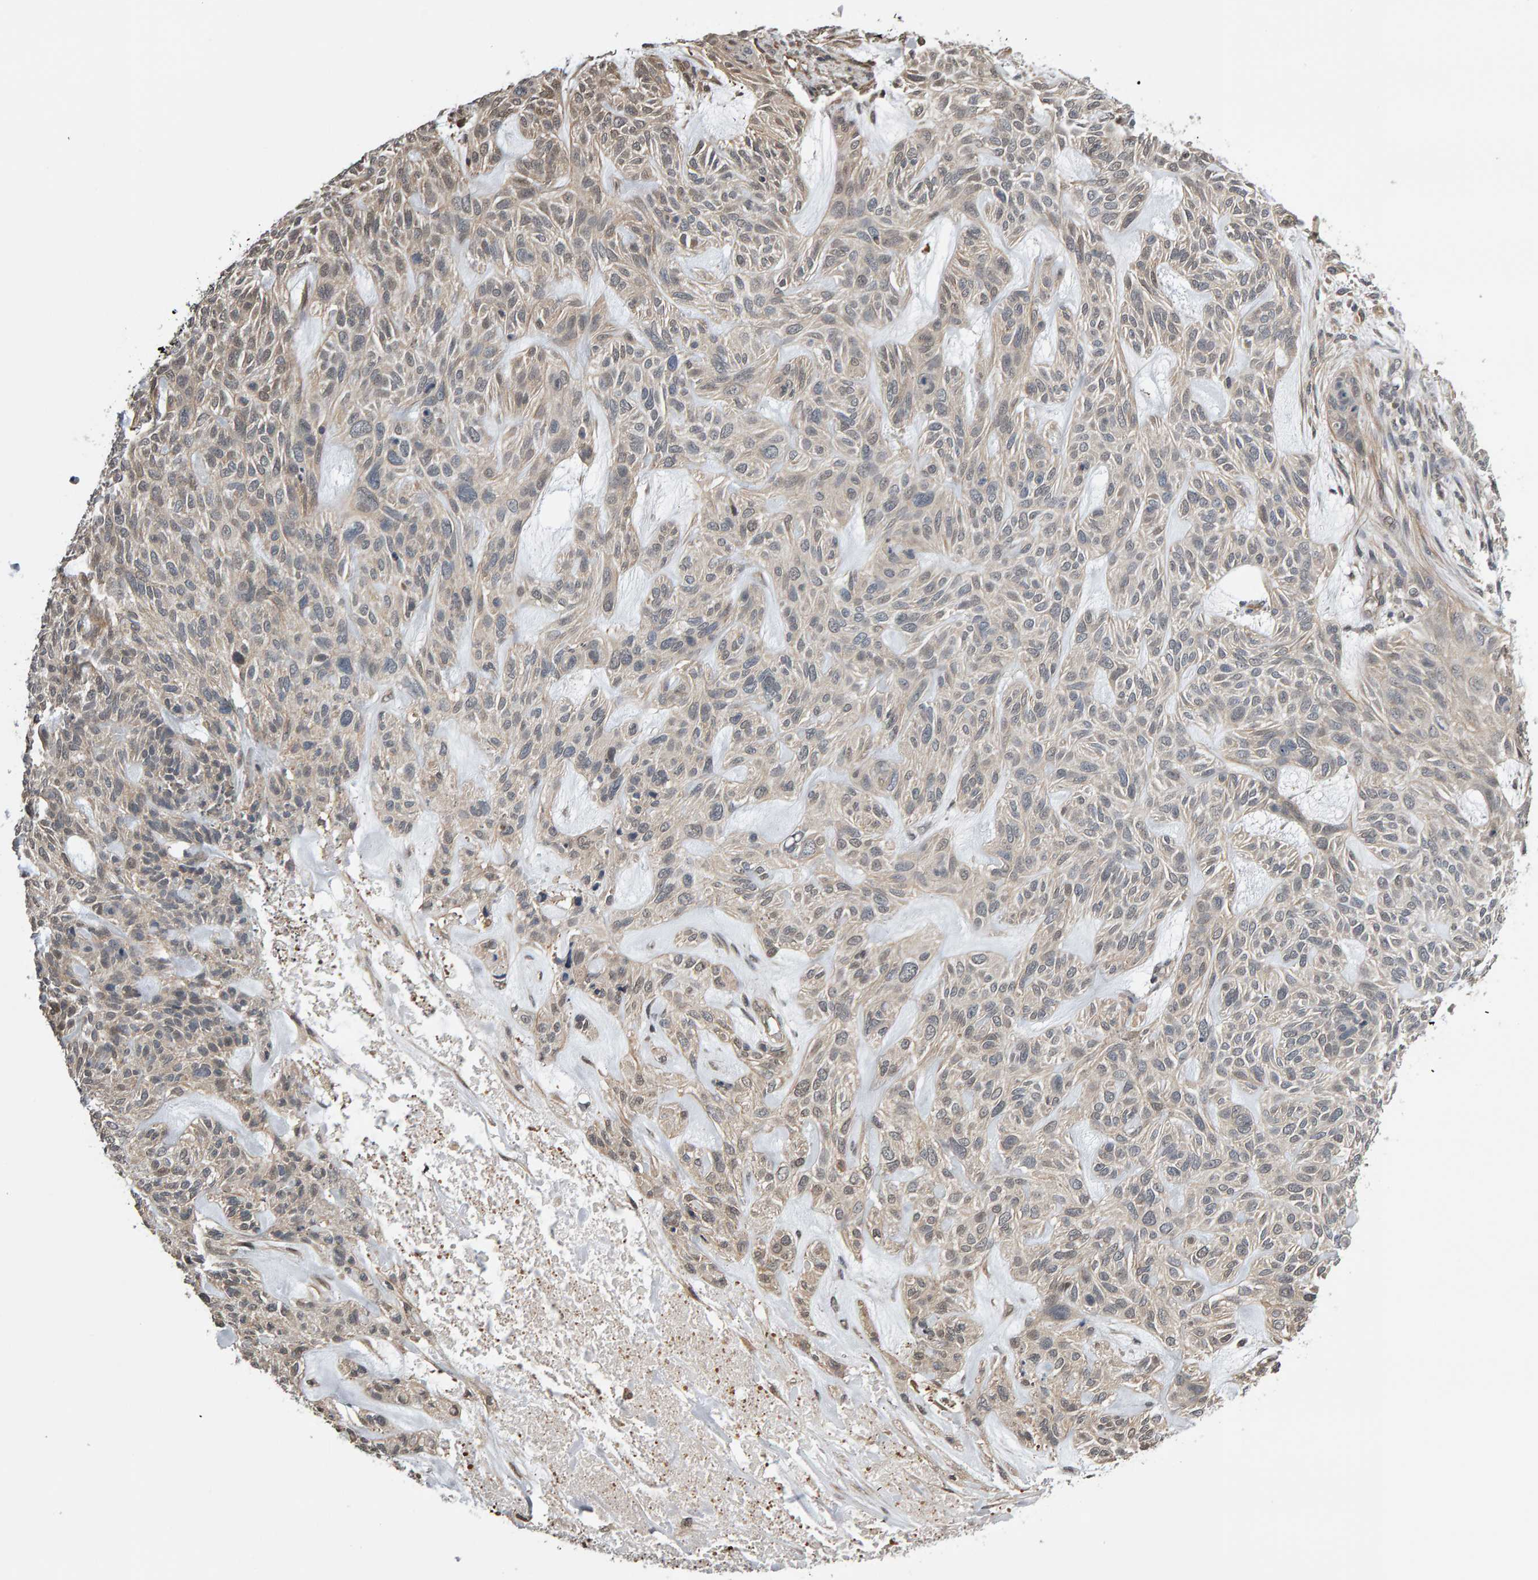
{"staining": {"intensity": "weak", "quantity": "<25%", "location": "cytoplasmic/membranous"}, "tissue": "skin cancer", "cell_type": "Tumor cells", "image_type": "cancer", "snomed": [{"axis": "morphology", "description": "Basal cell carcinoma"}, {"axis": "topography", "description": "Skin"}], "caption": "Basal cell carcinoma (skin) stained for a protein using IHC exhibits no expression tumor cells.", "gene": "COASY", "patient": {"sex": "male", "age": 55}}